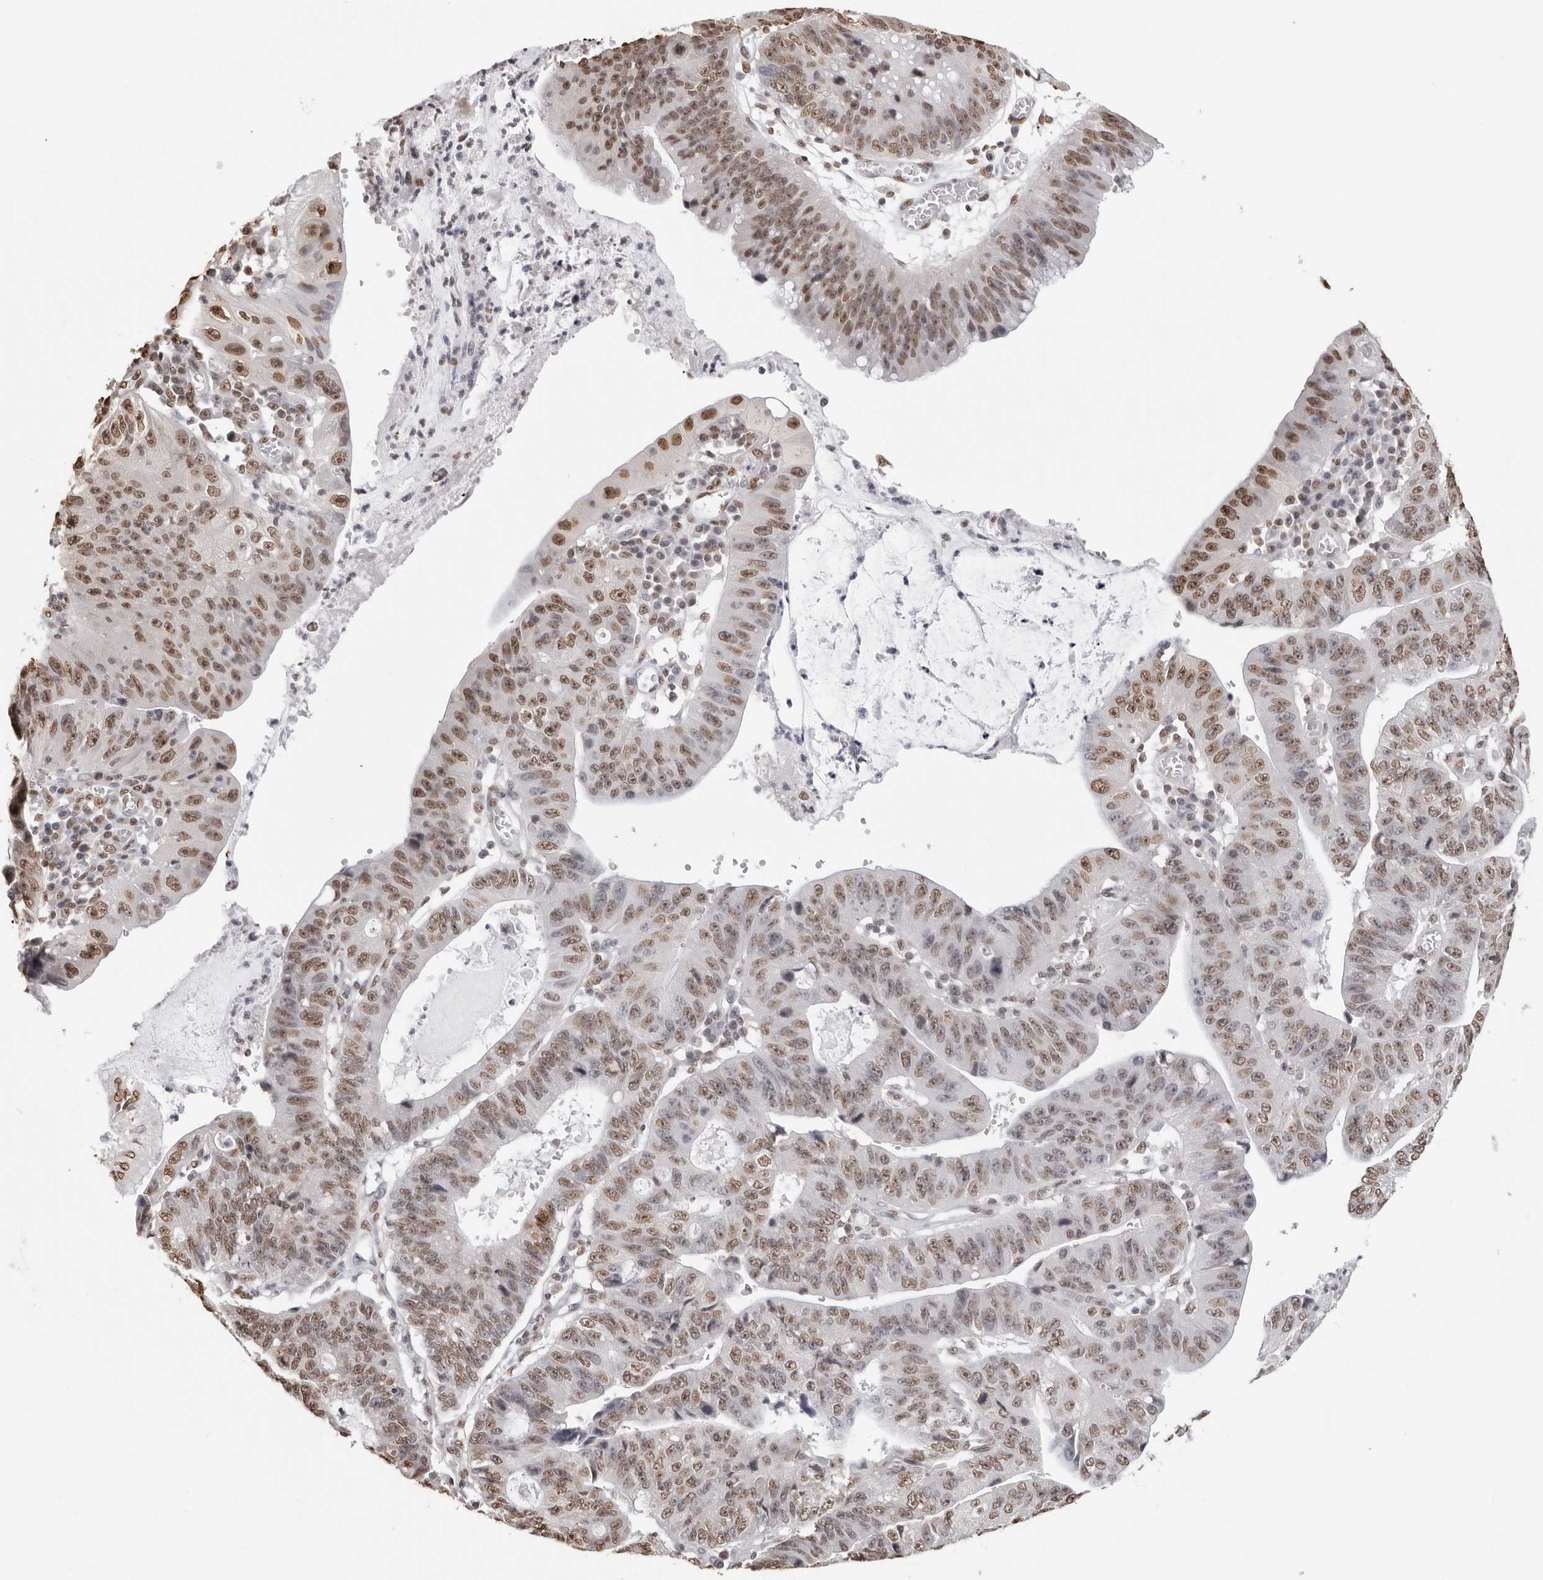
{"staining": {"intensity": "moderate", "quantity": ">75%", "location": "nuclear"}, "tissue": "stomach cancer", "cell_type": "Tumor cells", "image_type": "cancer", "snomed": [{"axis": "morphology", "description": "Adenocarcinoma, NOS"}, {"axis": "topography", "description": "Stomach"}], "caption": "DAB immunohistochemical staining of stomach cancer demonstrates moderate nuclear protein staining in about >75% of tumor cells.", "gene": "OLIG3", "patient": {"sex": "male", "age": 59}}